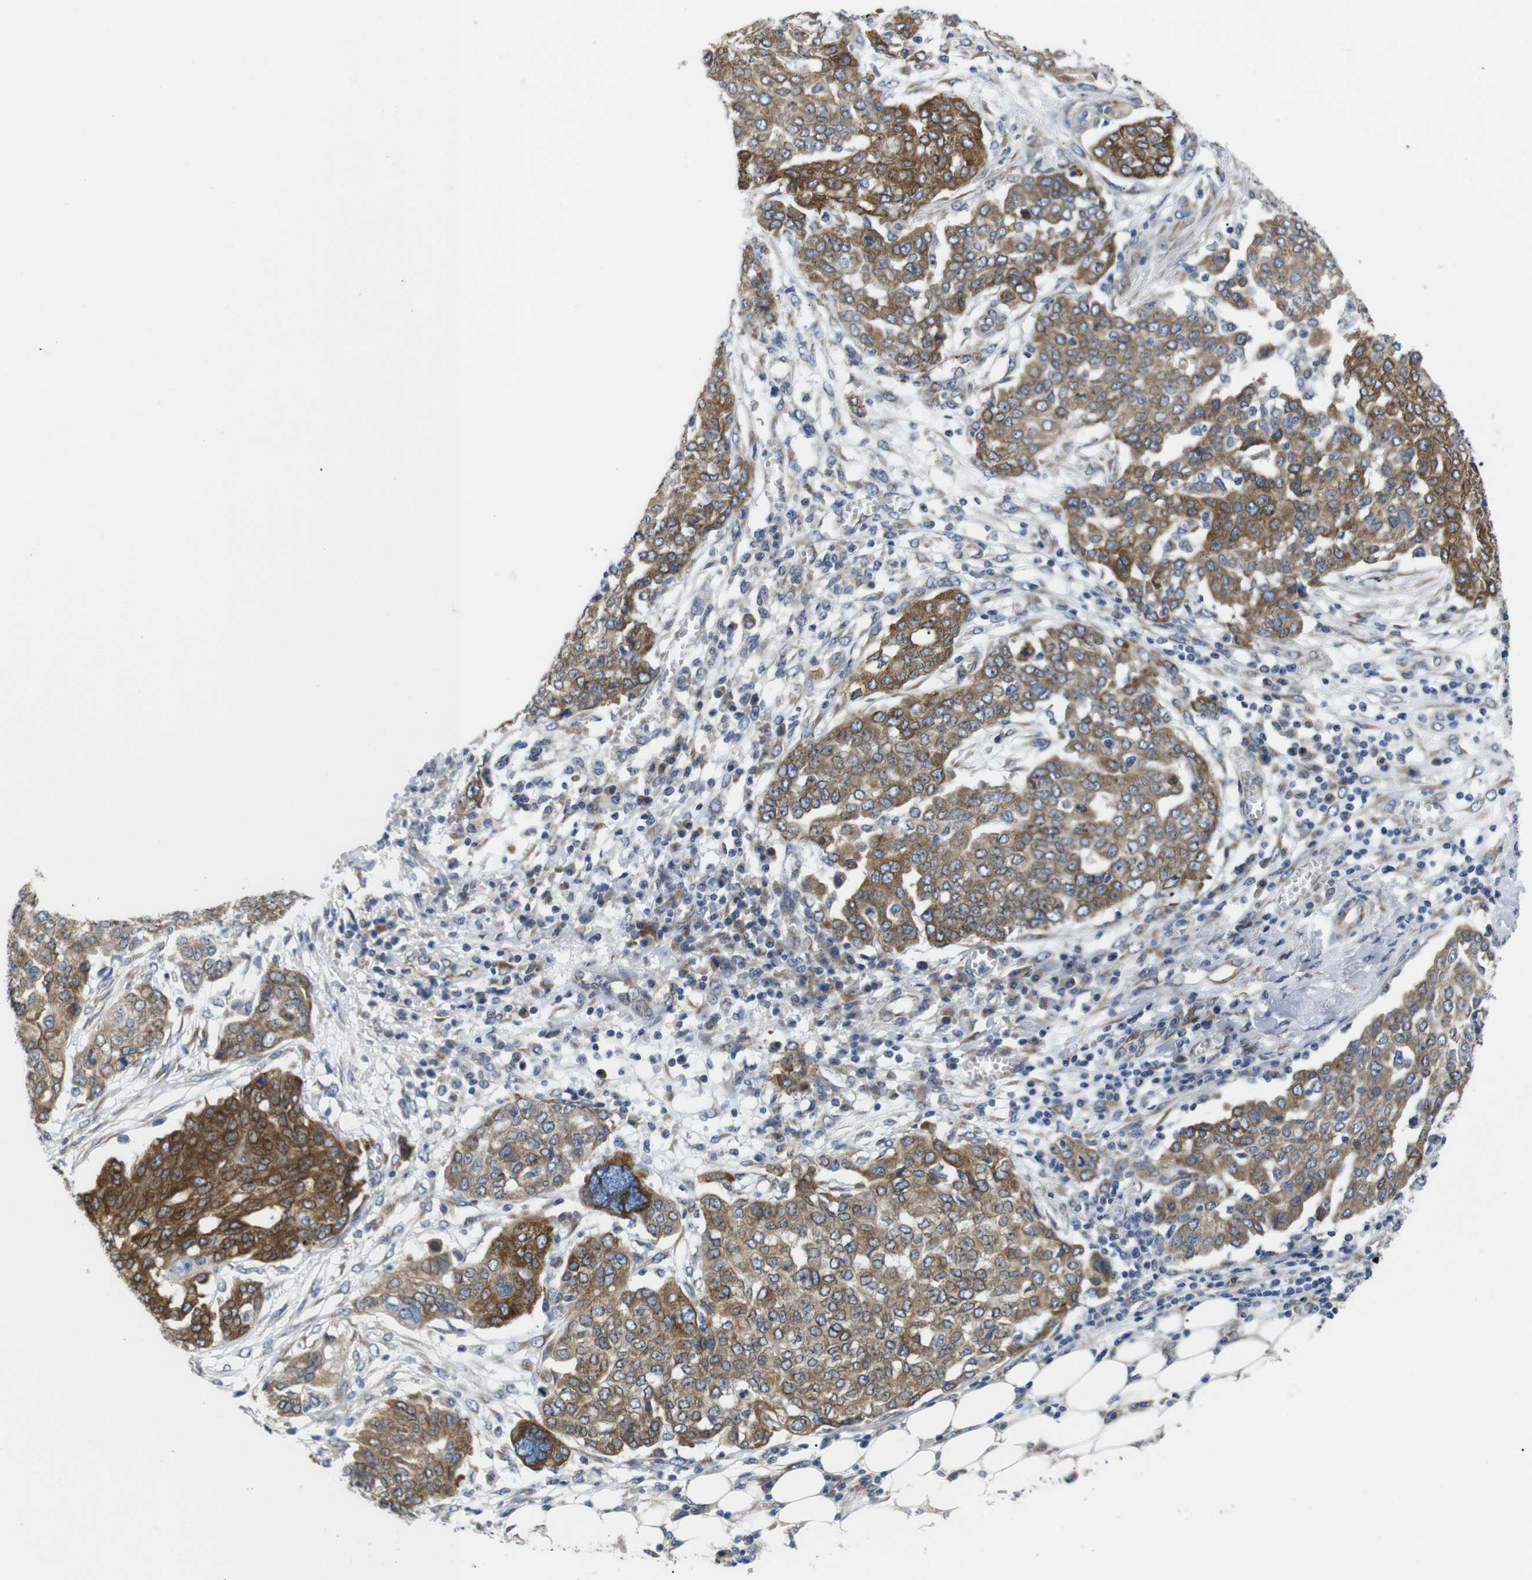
{"staining": {"intensity": "moderate", "quantity": ">75%", "location": "cytoplasmic/membranous"}, "tissue": "ovarian cancer", "cell_type": "Tumor cells", "image_type": "cancer", "snomed": [{"axis": "morphology", "description": "Cystadenocarcinoma, serous, NOS"}, {"axis": "topography", "description": "Soft tissue"}, {"axis": "topography", "description": "Ovary"}], "caption": "A high-resolution histopathology image shows immunohistochemistry (IHC) staining of ovarian cancer (serous cystadenocarcinoma), which shows moderate cytoplasmic/membranous expression in about >75% of tumor cells. The staining was performed using DAB to visualize the protein expression in brown, while the nuclei were stained in blue with hematoxylin (Magnification: 20x).", "gene": "HACD3", "patient": {"sex": "female", "age": 57}}